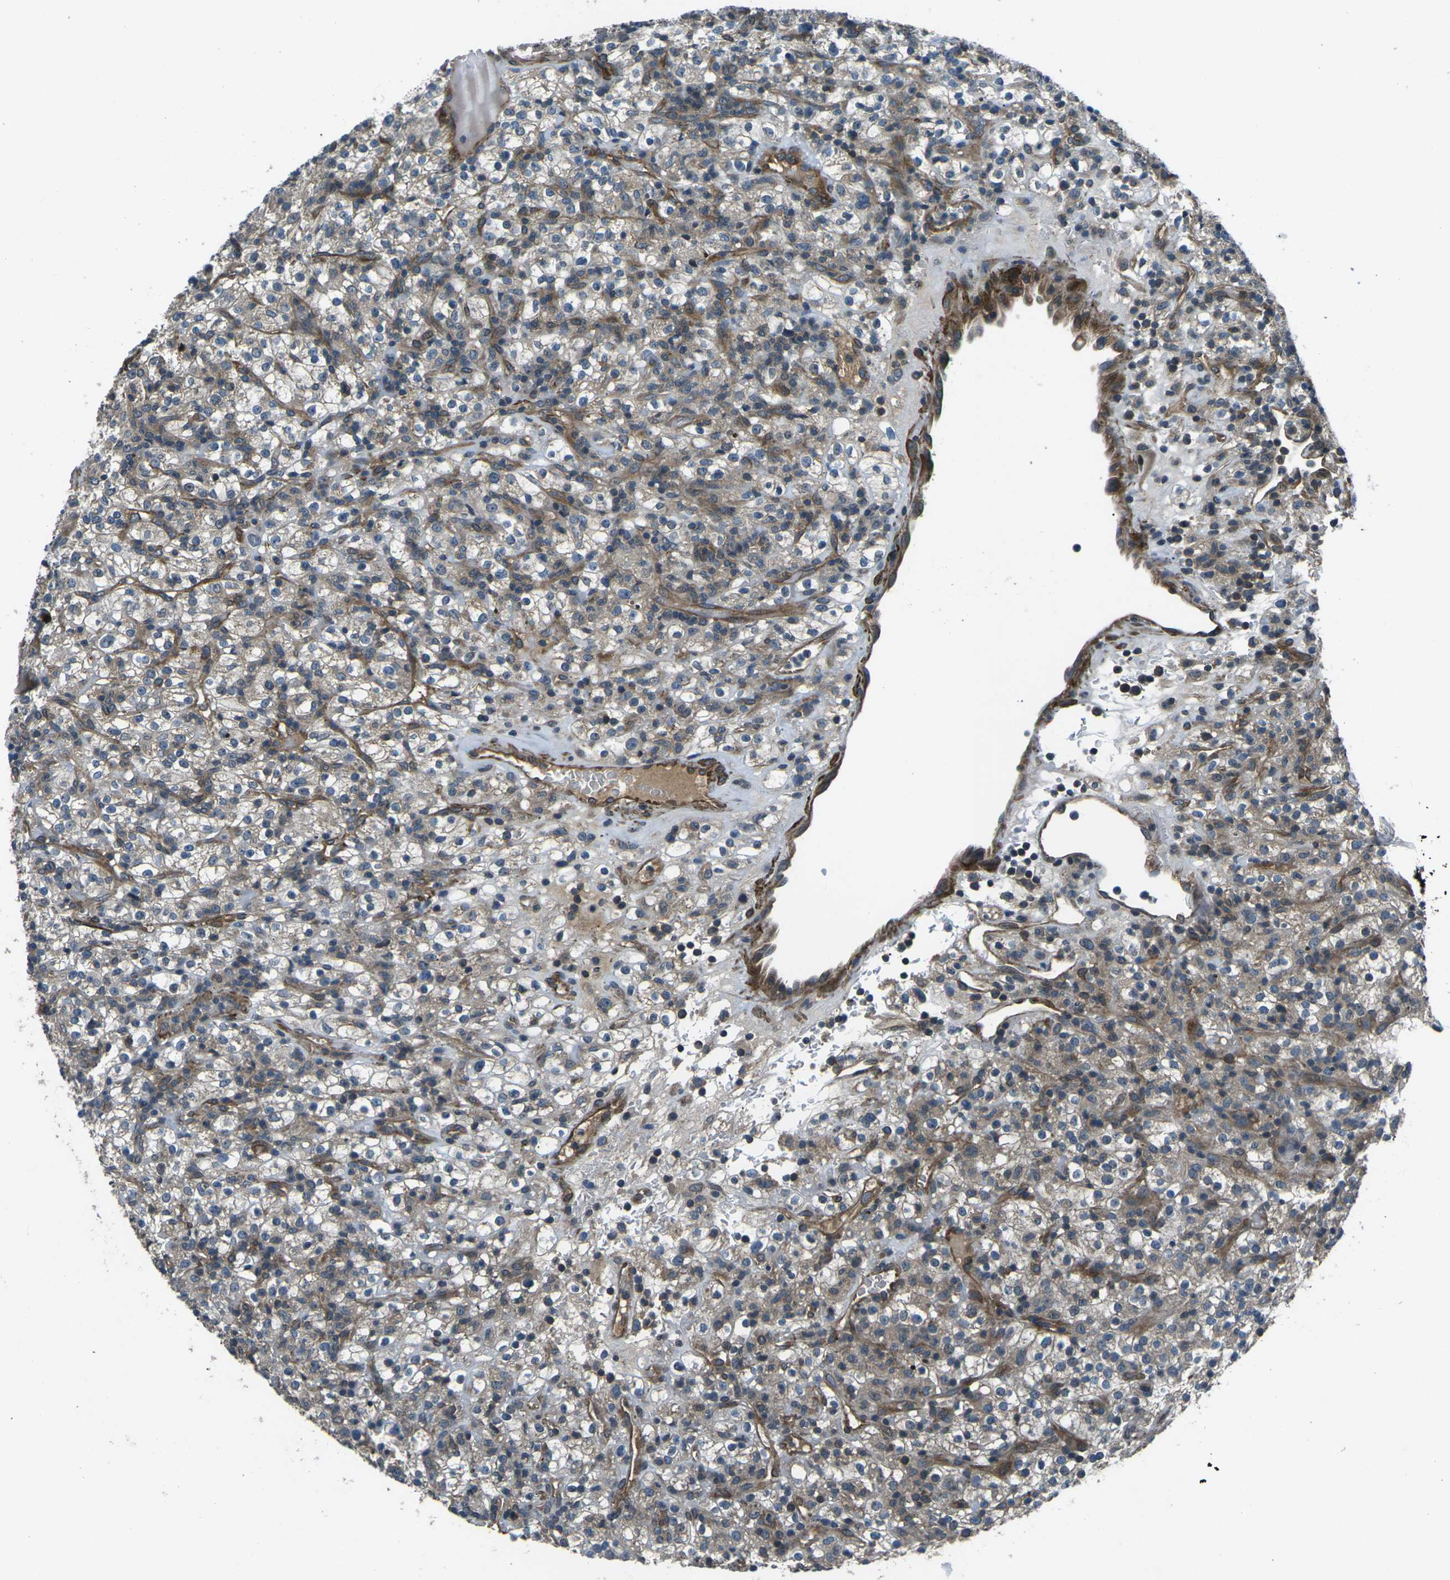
{"staining": {"intensity": "weak", "quantity": ">75%", "location": "cytoplasmic/membranous"}, "tissue": "renal cancer", "cell_type": "Tumor cells", "image_type": "cancer", "snomed": [{"axis": "morphology", "description": "Normal tissue, NOS"}, {"axis": "morphology", "description": "Adenocarcinoma, NOS"}, {"axis": "topography", "description": "Kidney"}], "caption": "This micrograph demonstrates renal cancer stained with IHC to label a protein in brown. The cytoplasmic/membranous of tumor cells show weak positivity for the protein. Nuclei are counter-stained blue.", "gene": "AFAP1", "patient": {"sex": "female", "age": 72}}